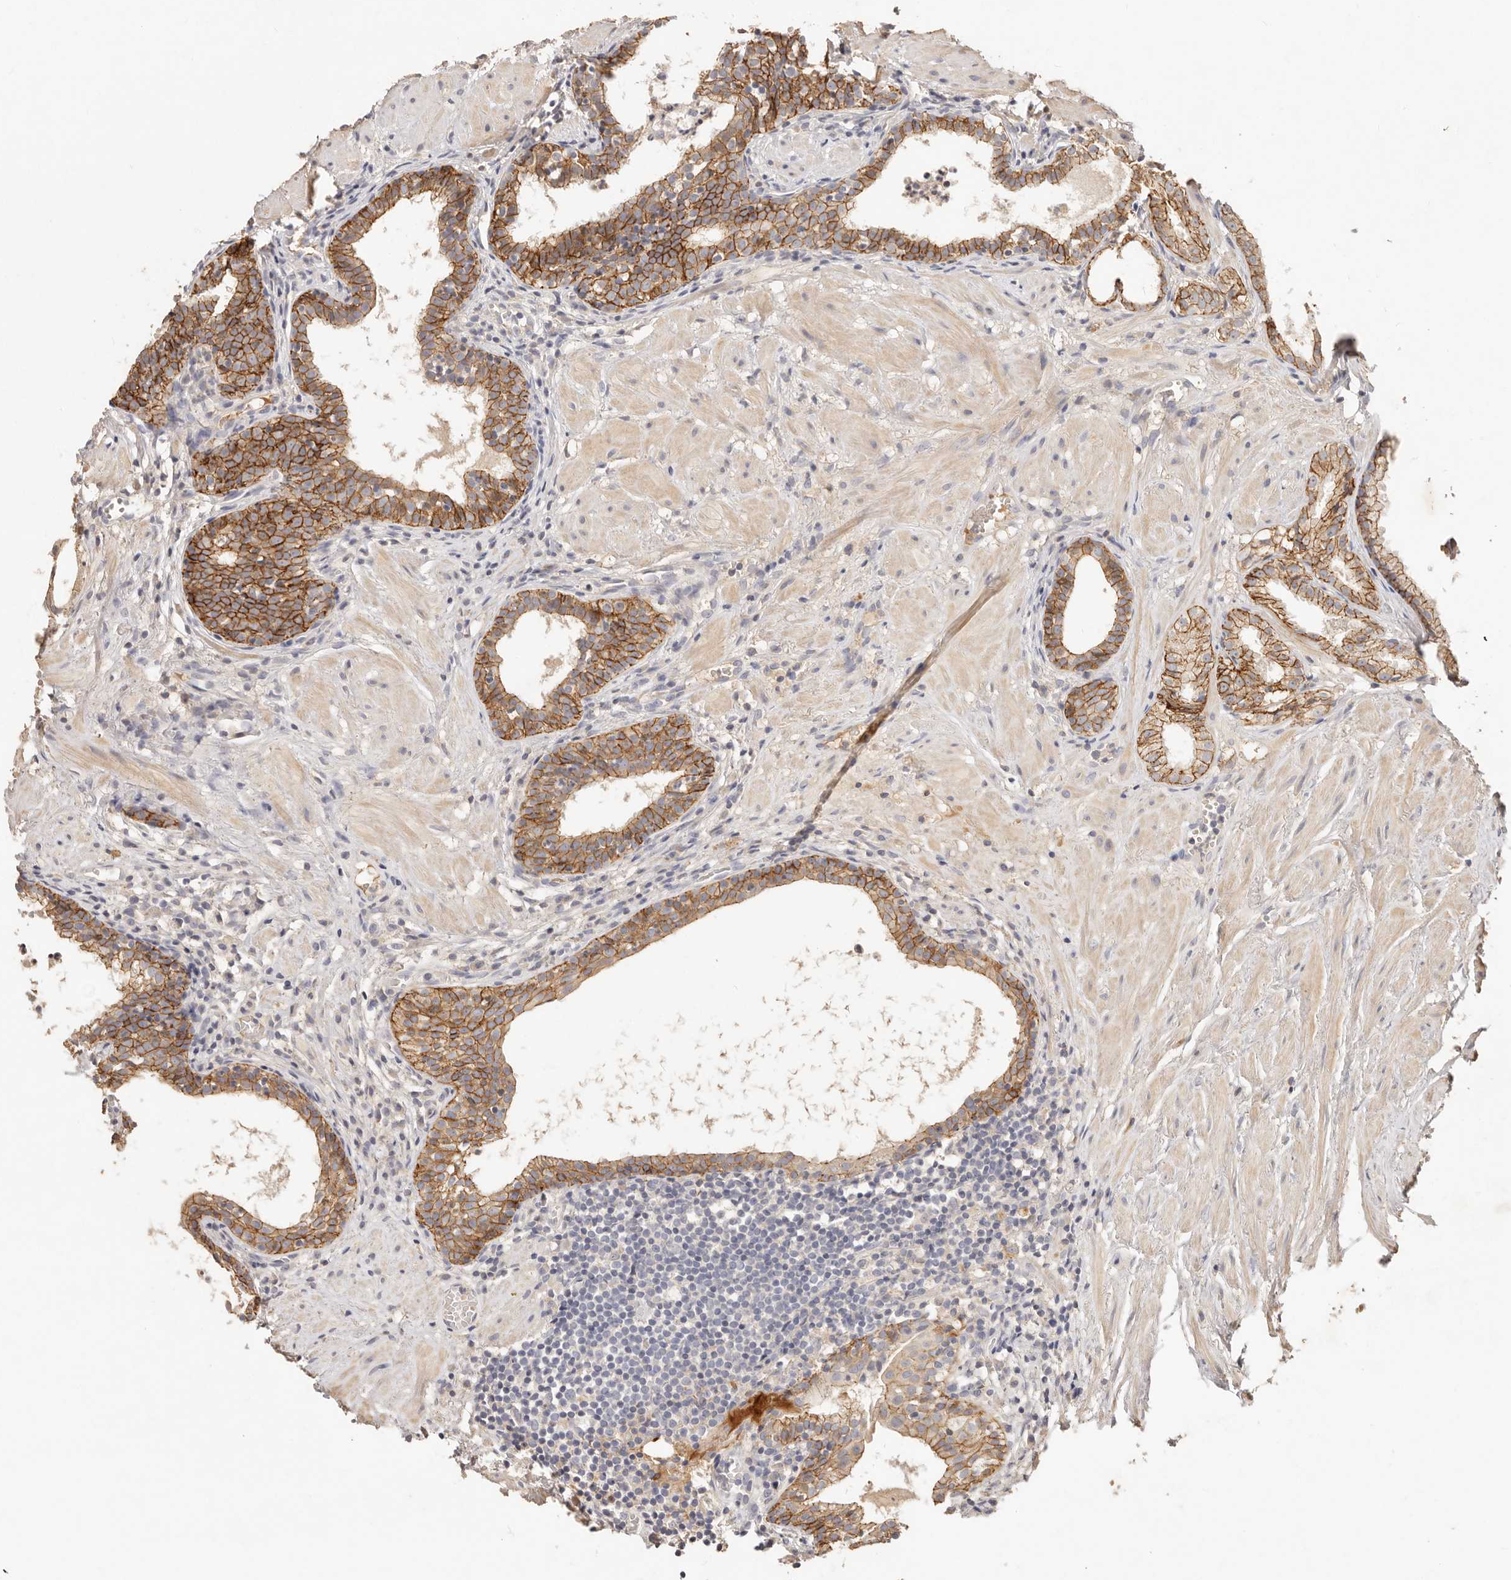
{"staining": {"intensity": "moderate", "quantity": ">75%", "location": "cytoplasmic/membranous"}, "tissue": "prostate cancer", "cell_type": "Tumor cells", "image_type": "cancer", "snomed": [{"axis": "morphology", "description": "Adenocarcinoma, Low grade"}, {"axis": "topography", "description": "Prostate"}], "caption": "Tumor cells demonstrate medium levels of moderate cytoplasmic/membranous expression in approximately >75% of cells in prostate adenocarcinoma (low-grade). The protein of interest is shown in brown color, while the nuclei are stained blue.", "gene": "CXADR", "patient": {"sex": "male", "age": 88}}